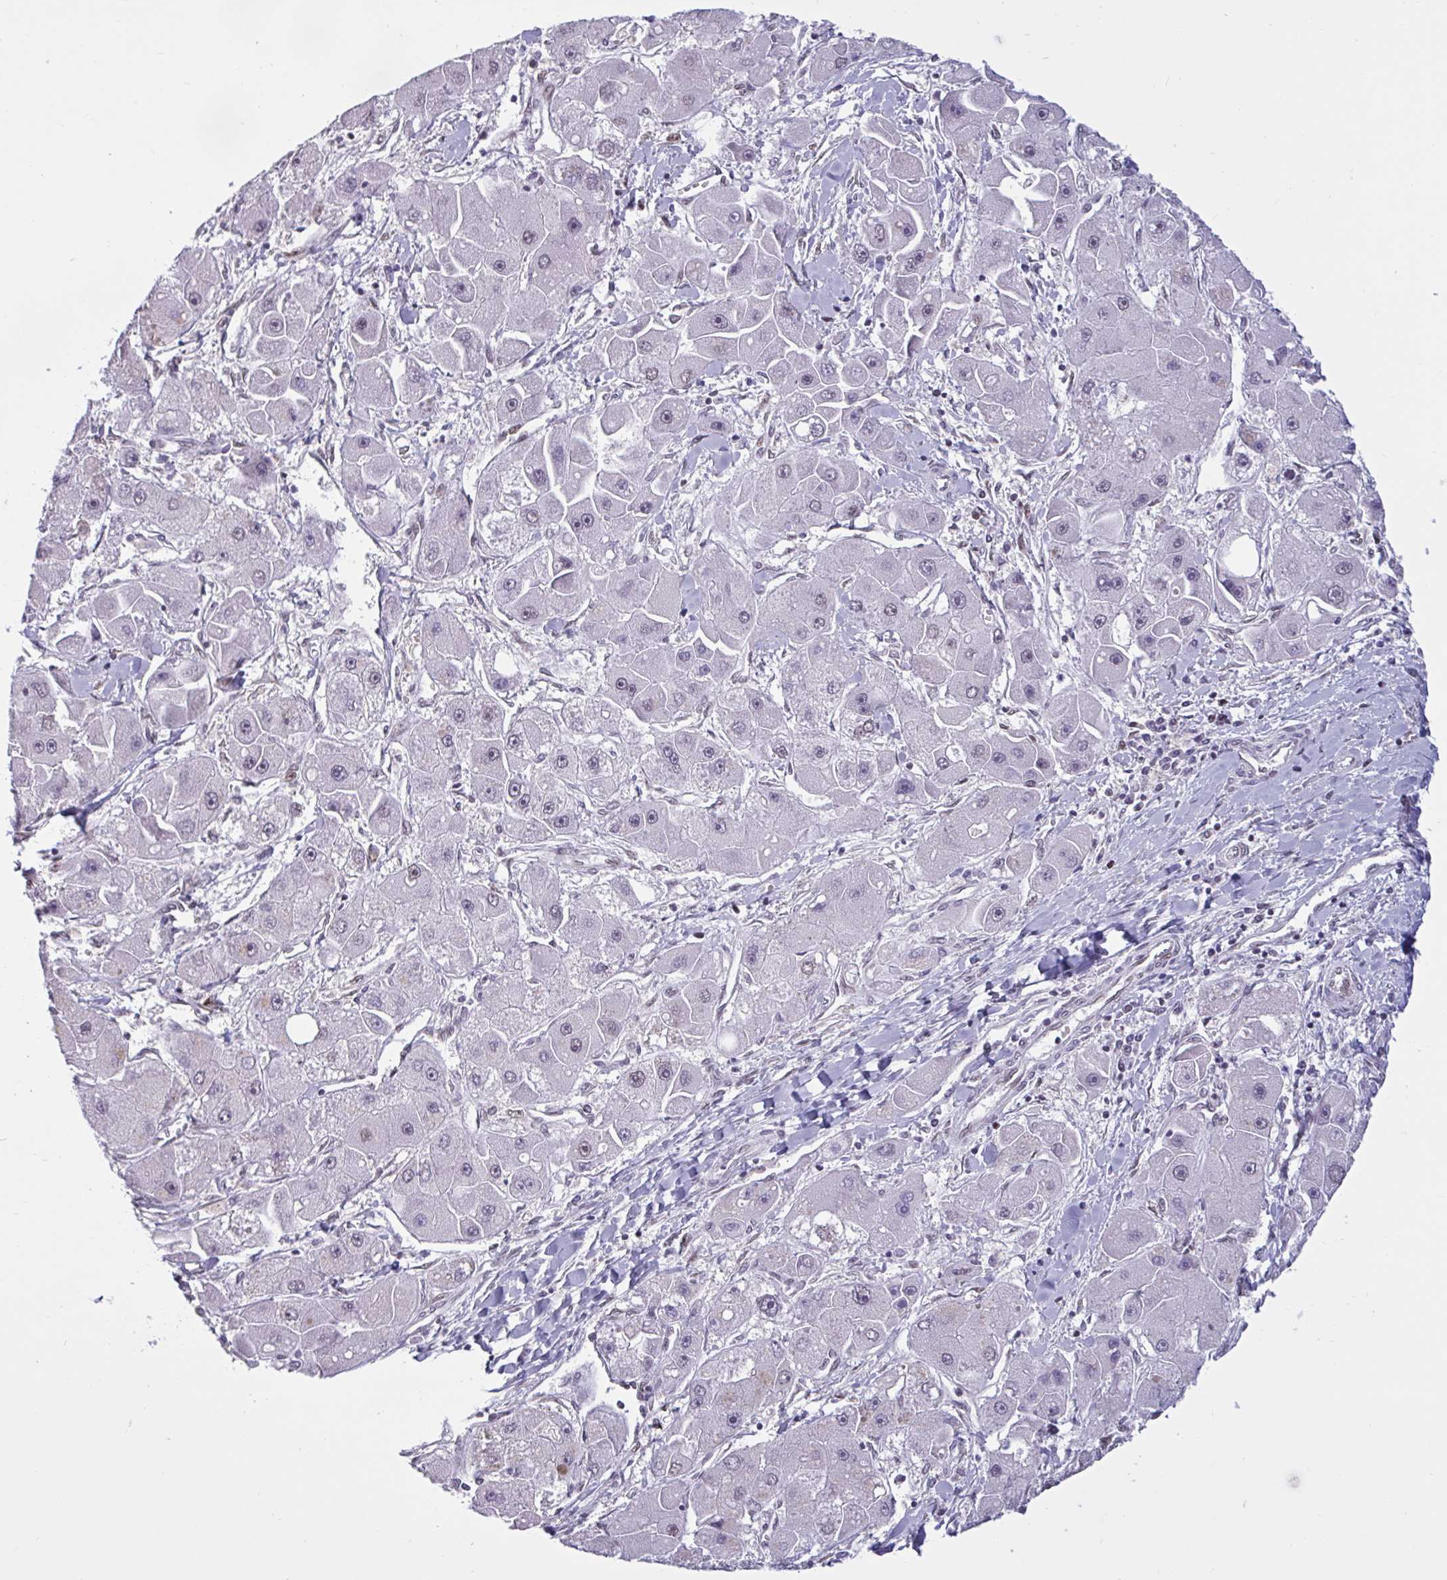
{"staining": {"intensity": "weak", "quantity": "<25%", "location": "nuclear"}, "tissue": "liver cancer", "cell_type": "Tumor cells", "image_type": "cancer", "snomed": [{"axis": "morphology", "description": "Carcinoma, Hepatocellular, NOS"}, {"axis": "topography", "description": "Liver"}], "caption": "Tumor cells show no significant protein staining in liver hepatocellular carcinoma.", "gene": "CBFA2T2", "patient": {"sex": "male", "age": 24}}